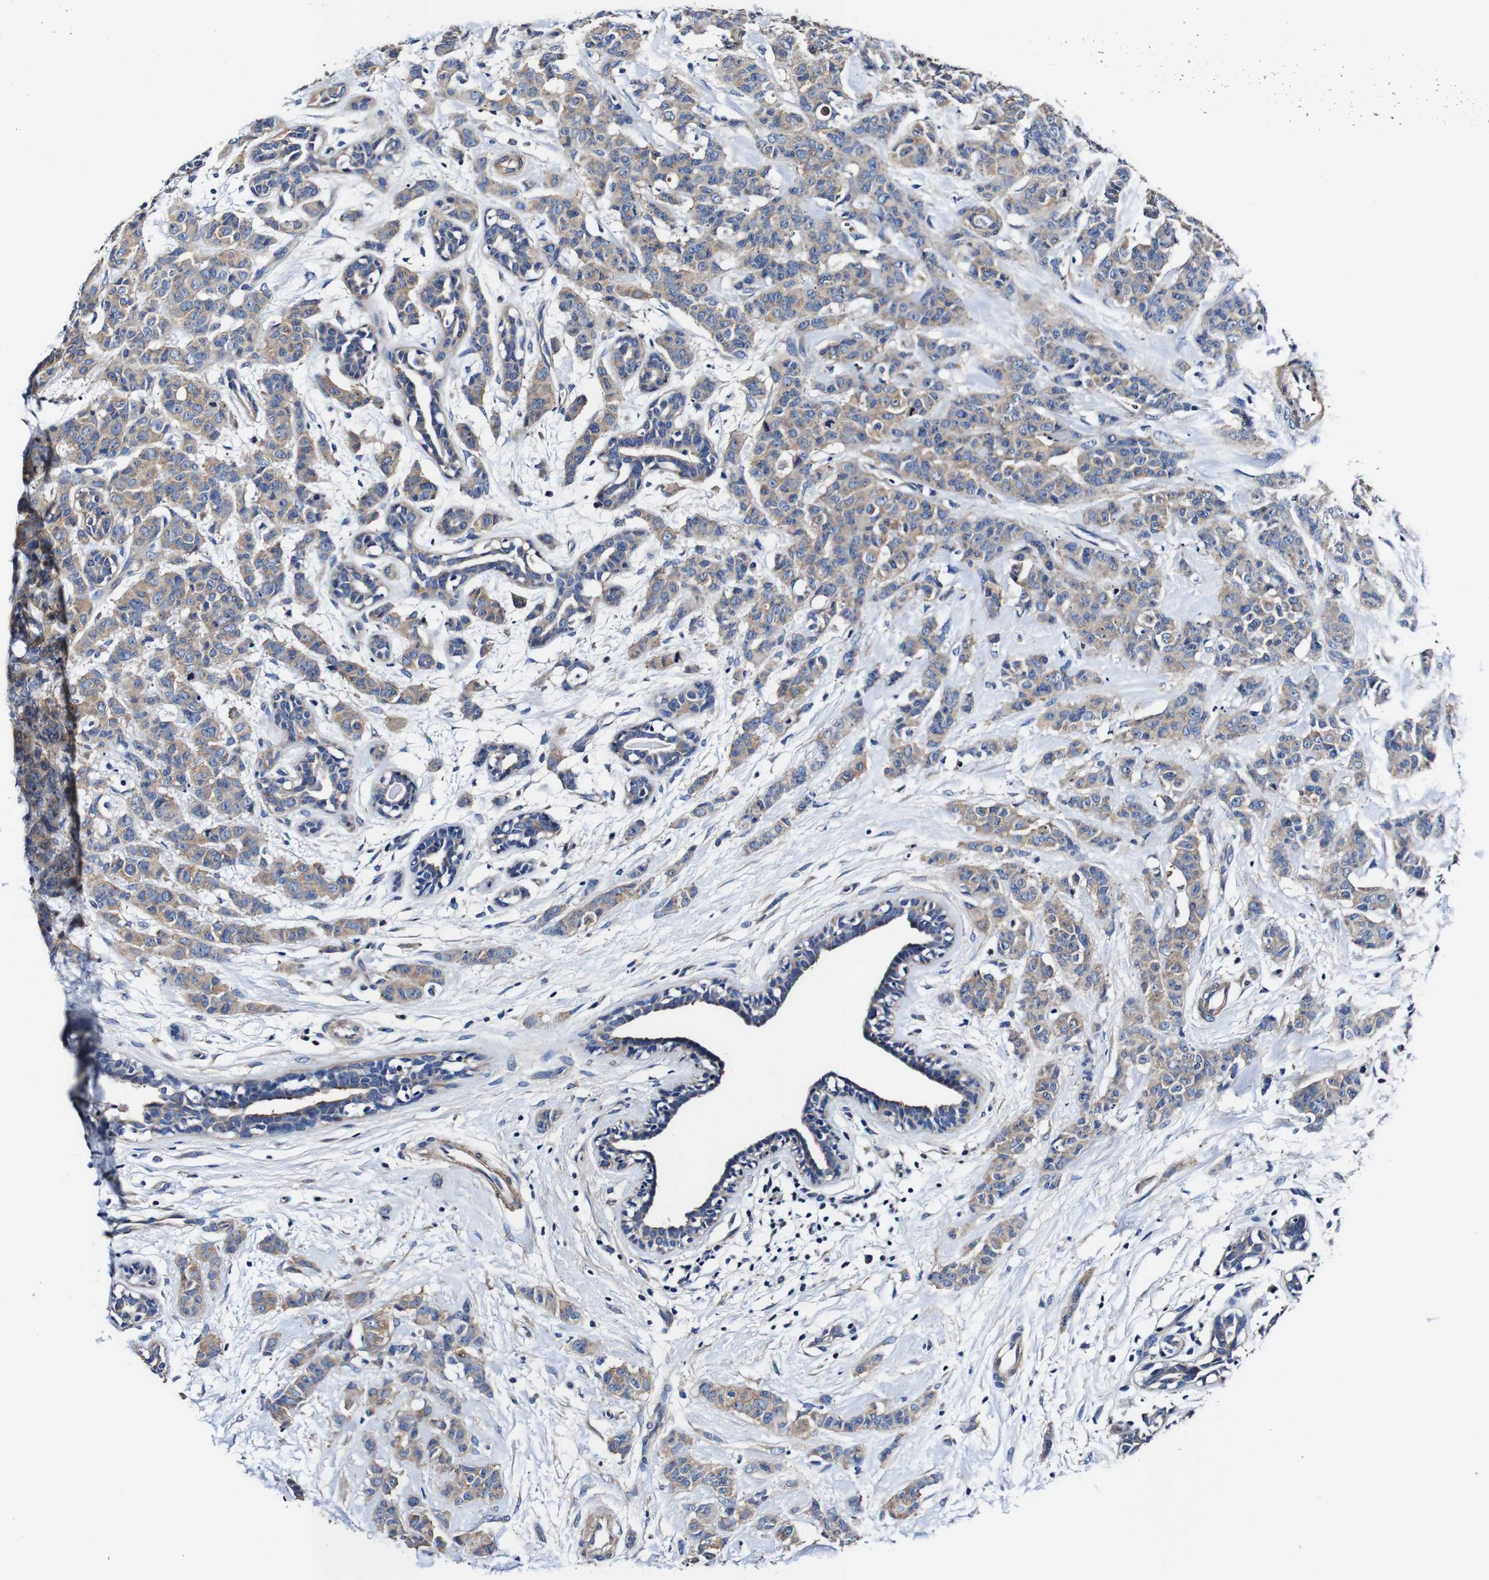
{"staining": {"intensity": "weak", "quantity": ">75%", "location": "cytoplasmic/membranous"}, "tissue": "breast cancer", "cell_type": "Tumor cells", "image_type": "cancer", "snomed": [{"axis": "morphology", "description": "Normal tissue, NOS"}, {"axis": "morphology", "description": "Duct carcinoma"}, {"axis": "topography", "description": "Breast"}], "caption": "Immunohistochemical staining of human invasive ductal carcinoma (breast) shows low levels of weak cytoplasmic/membranous protein expression in approximately >75% of tumor cells.", "gene": "PDCD6IP", "patient": {"sex": "female", "age": 40}}